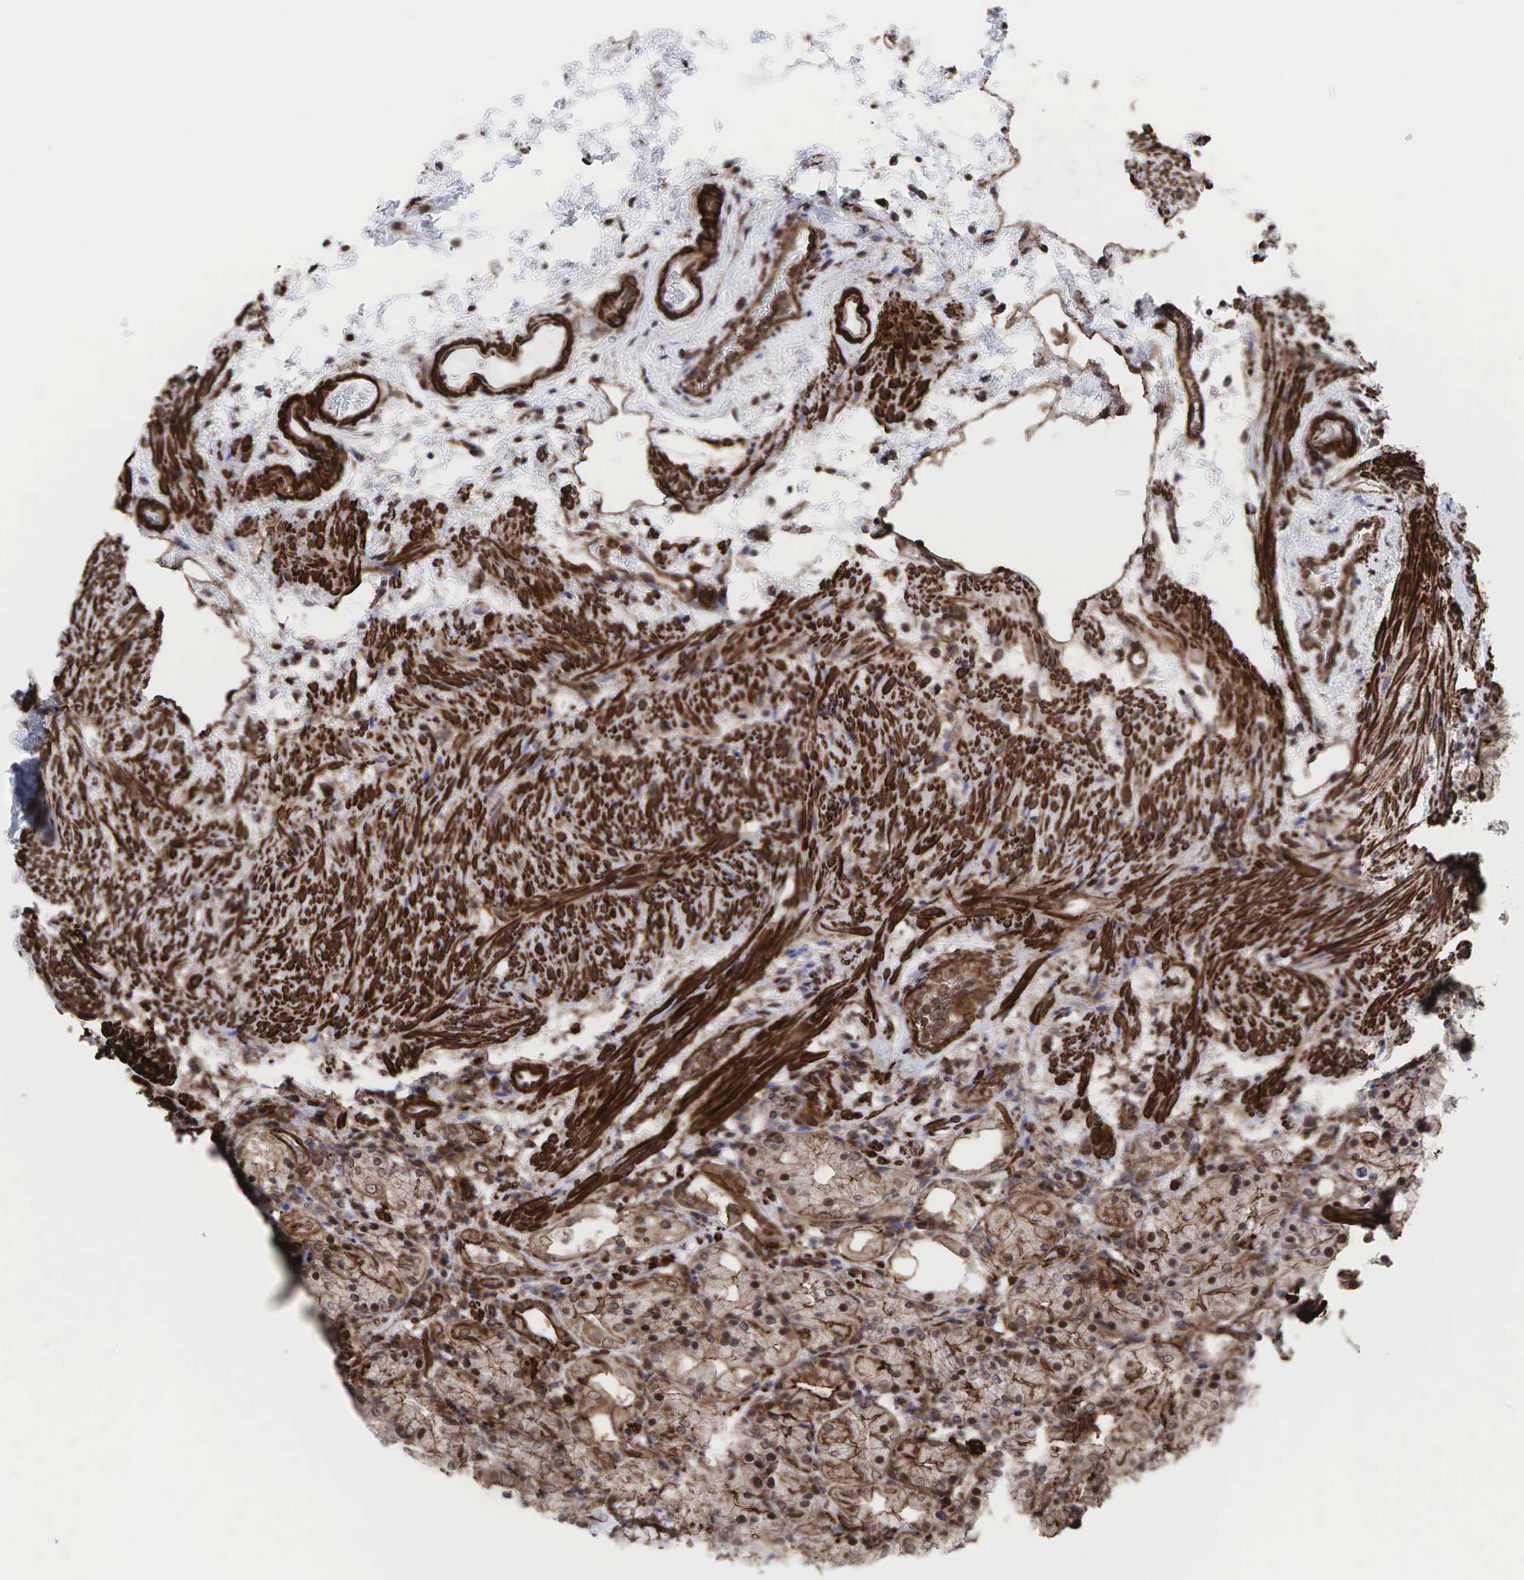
{"staining": {"intensity": "strong", "quantity": ">75%", "location": "cytoplasmic/membranous"}, "tissue": "stomach", "cell_type": "Glandular cells", "image_type": "normal", "snomed": [{"axis": "morphology", "description": "Normal tissue, NOS"}, {"axis": "topography", "description": "Stomach, upper"}], "caption": "Protein staining reveals strong cytoplasmic/membranous positivity in approximately >75% of glandular cells in benign stomach.", "gene": "GPRASP1", "patient": {"sex": "female", "age": 75}}